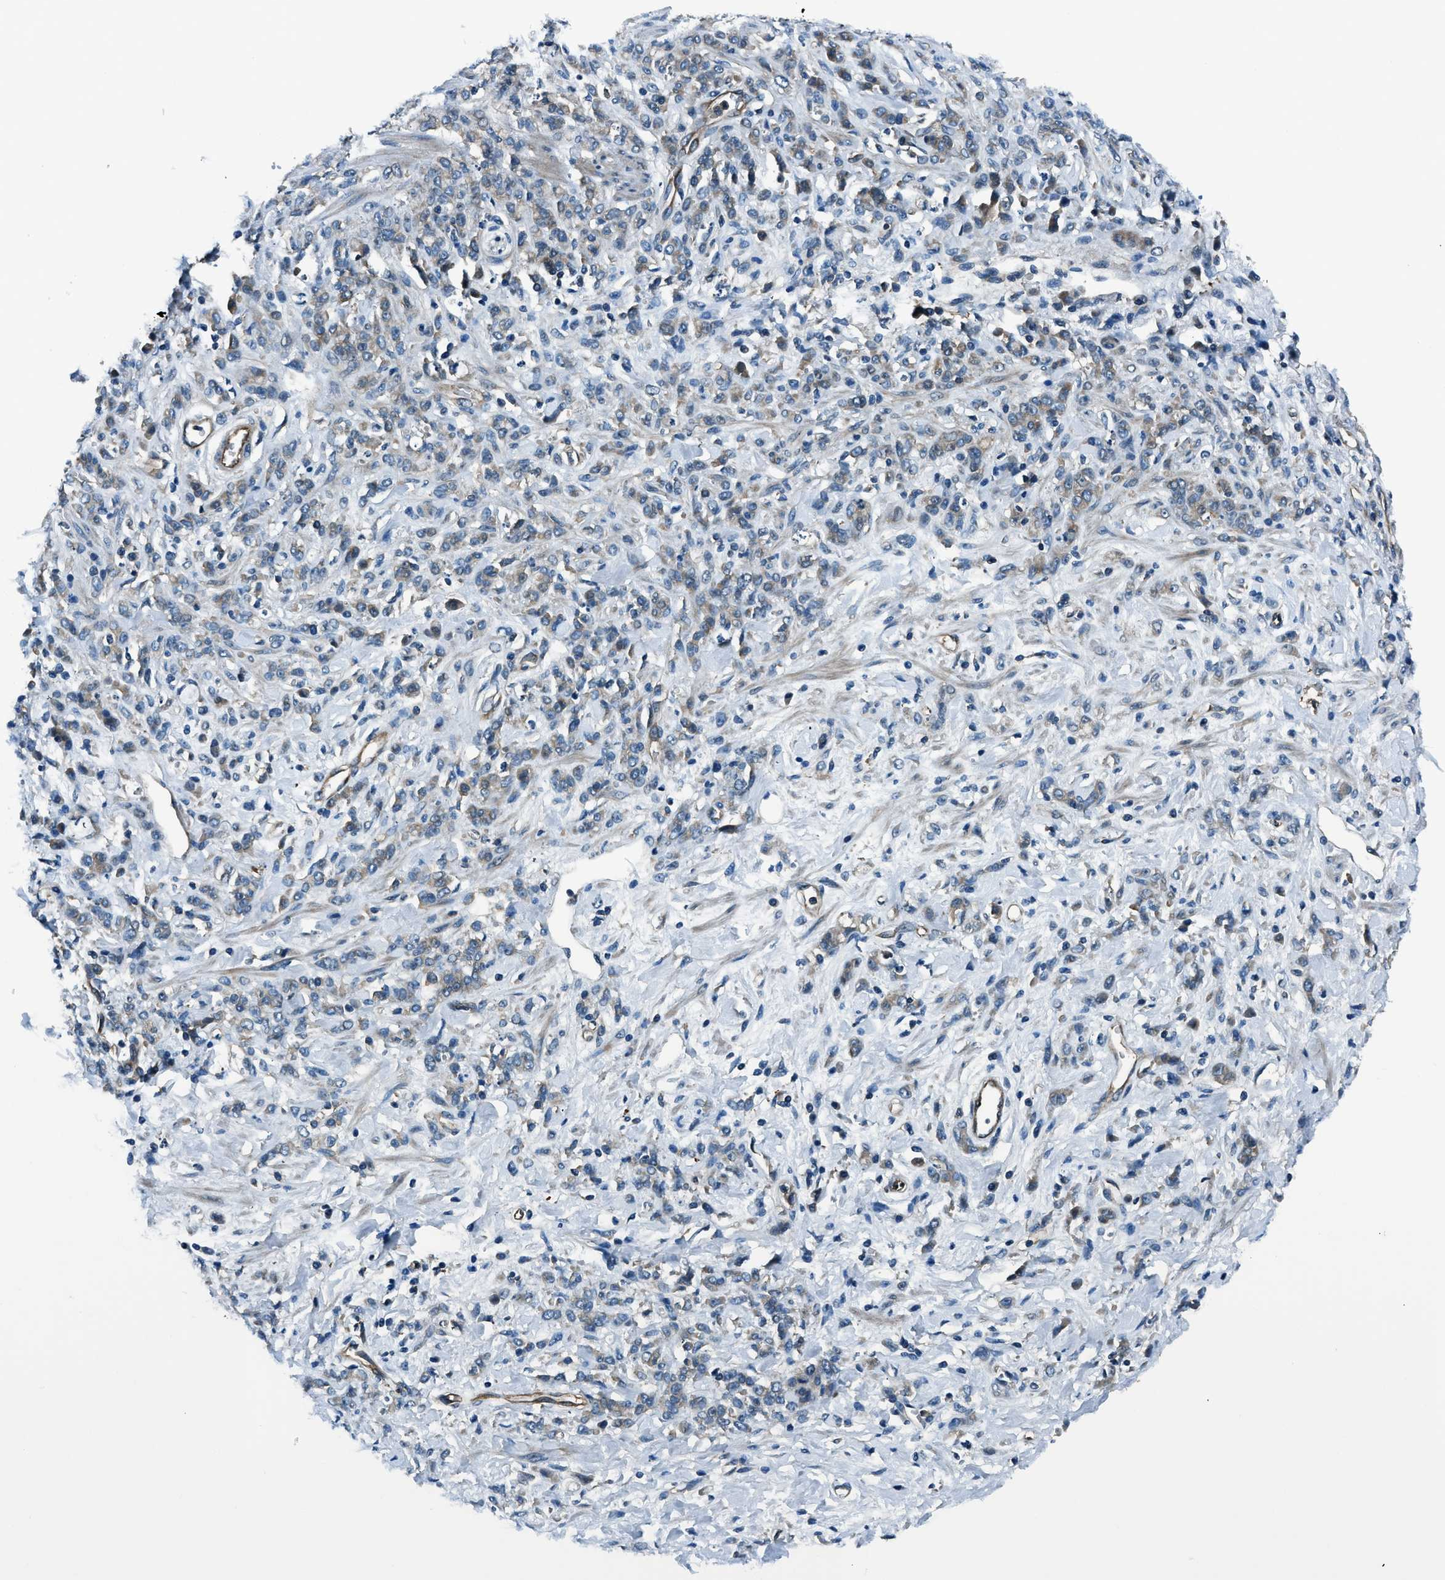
{"staining": {"intensity": "moderate", "quantity": ">75%", "location": "cytoplasmic/membranous"}, "tissue": "stomach cancer", "cell_type": "Tumor cells", "image_type": "cancer", "snomed": [{"axis": "morphology", "description": "Normal tissue, NOS"}, {"axis": "morphology", "description": "Adenocarcinoma, NOS"}, {"axis": "topography", "description": "Stomach"}], "caption": "IHC of adenocarcinoma (stomach) displays medium levels of moderate cytoplasmic/membranous staining in approximately >75% of tumor cells. The protein of interest is shown in brown color, while the nuclei are stained blue.", "gene": "SLC19A2", "patient": {"sex": "male", "age": 82}}